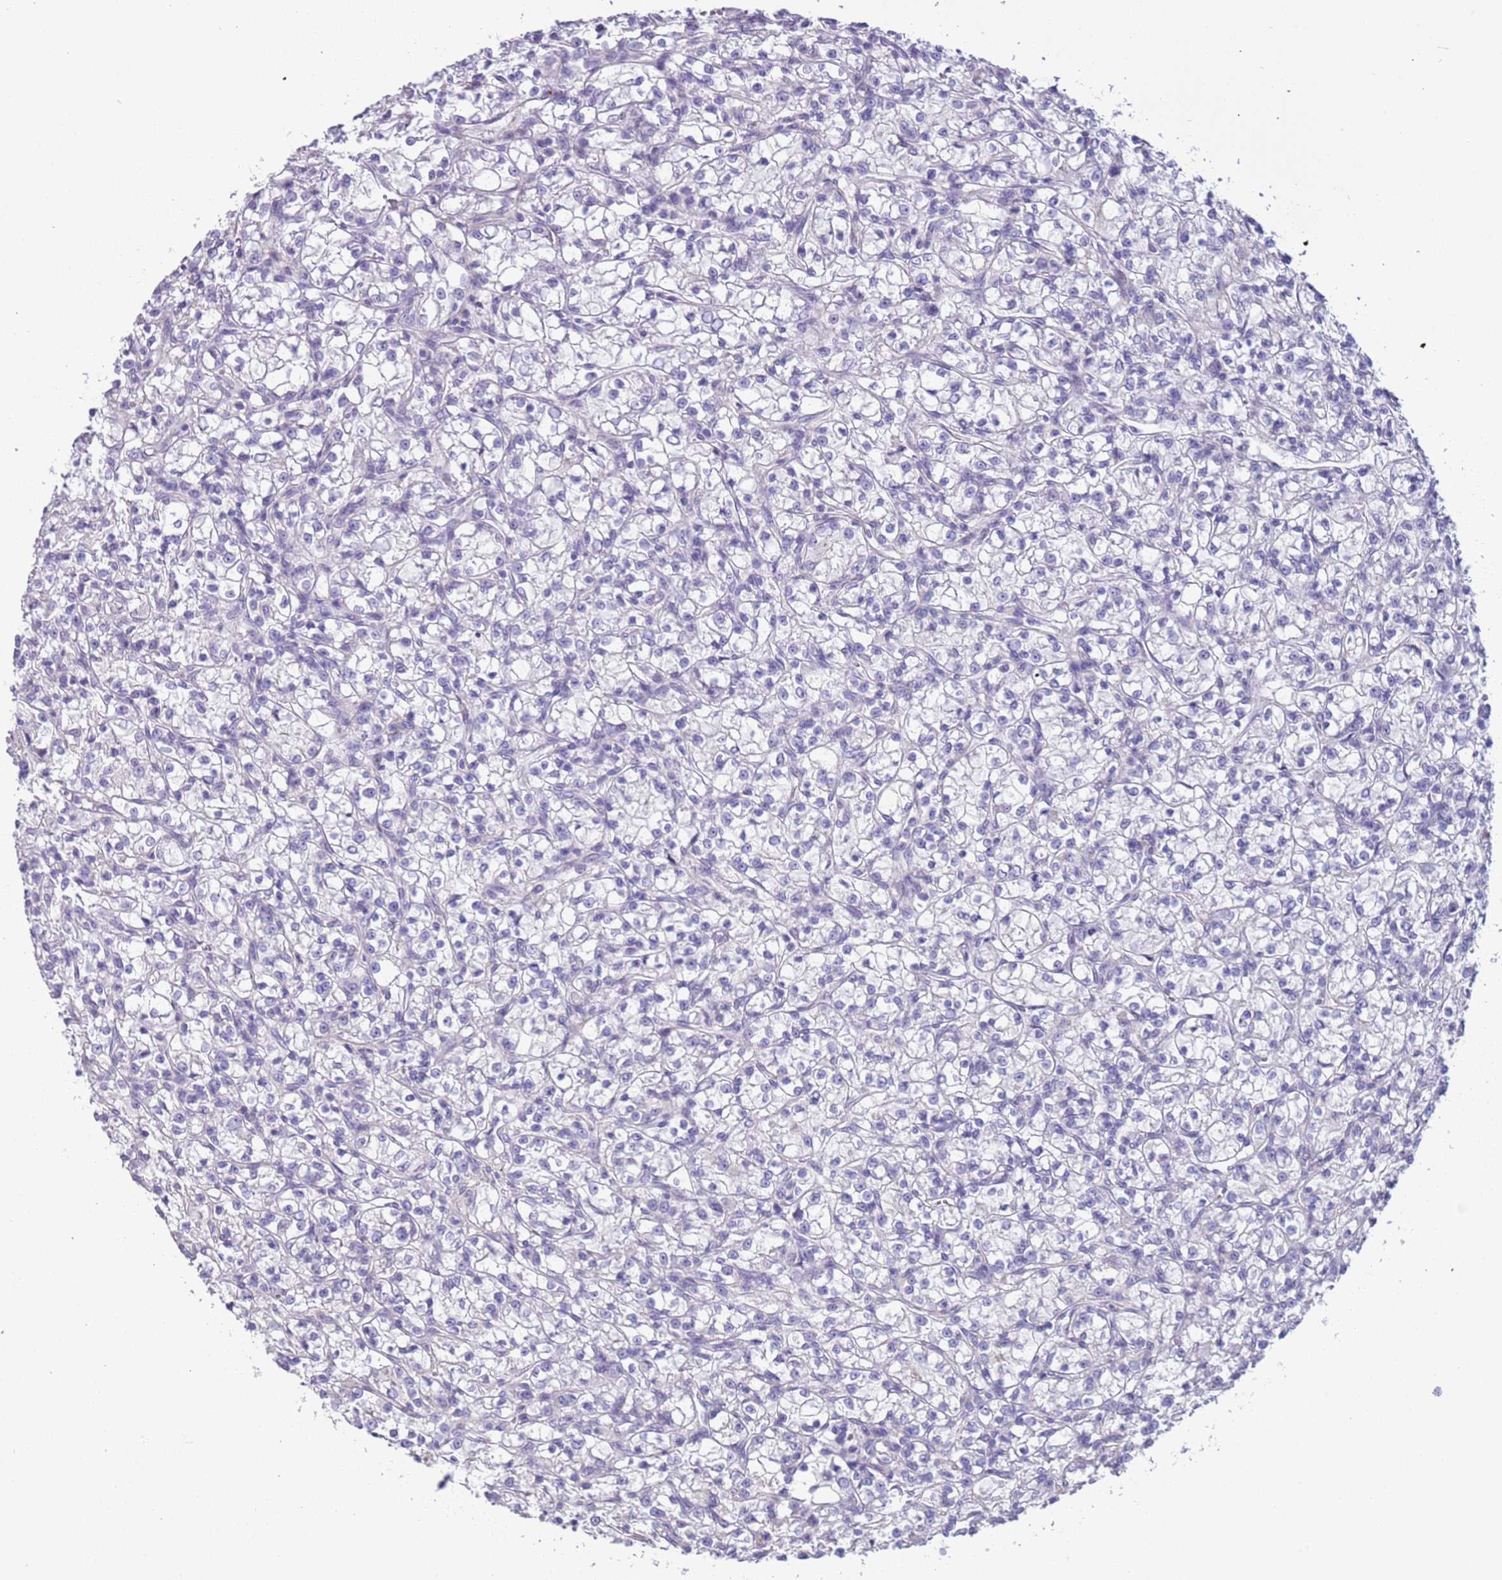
{"staining": {"intensity": "negative", "quantity": "none", "location": "none"}, "tissue": "renal cancer", "cell_type": "Tumor cells", "image_type": "cancer", "snomed": [{"axis": "morphology", "description": "Adenocarcinoma, NOS"}, {"axis": "topography", "description": "Kidney"}], "caption": "Image shows no protein expression in tumor cells of renal adenocarcinoma tissue. (DAB immunohistochemistry (IHC) with hematoxylin counter stain).", "gene": "PCGF2", "patient": {"sex": "female", "age": 59}}